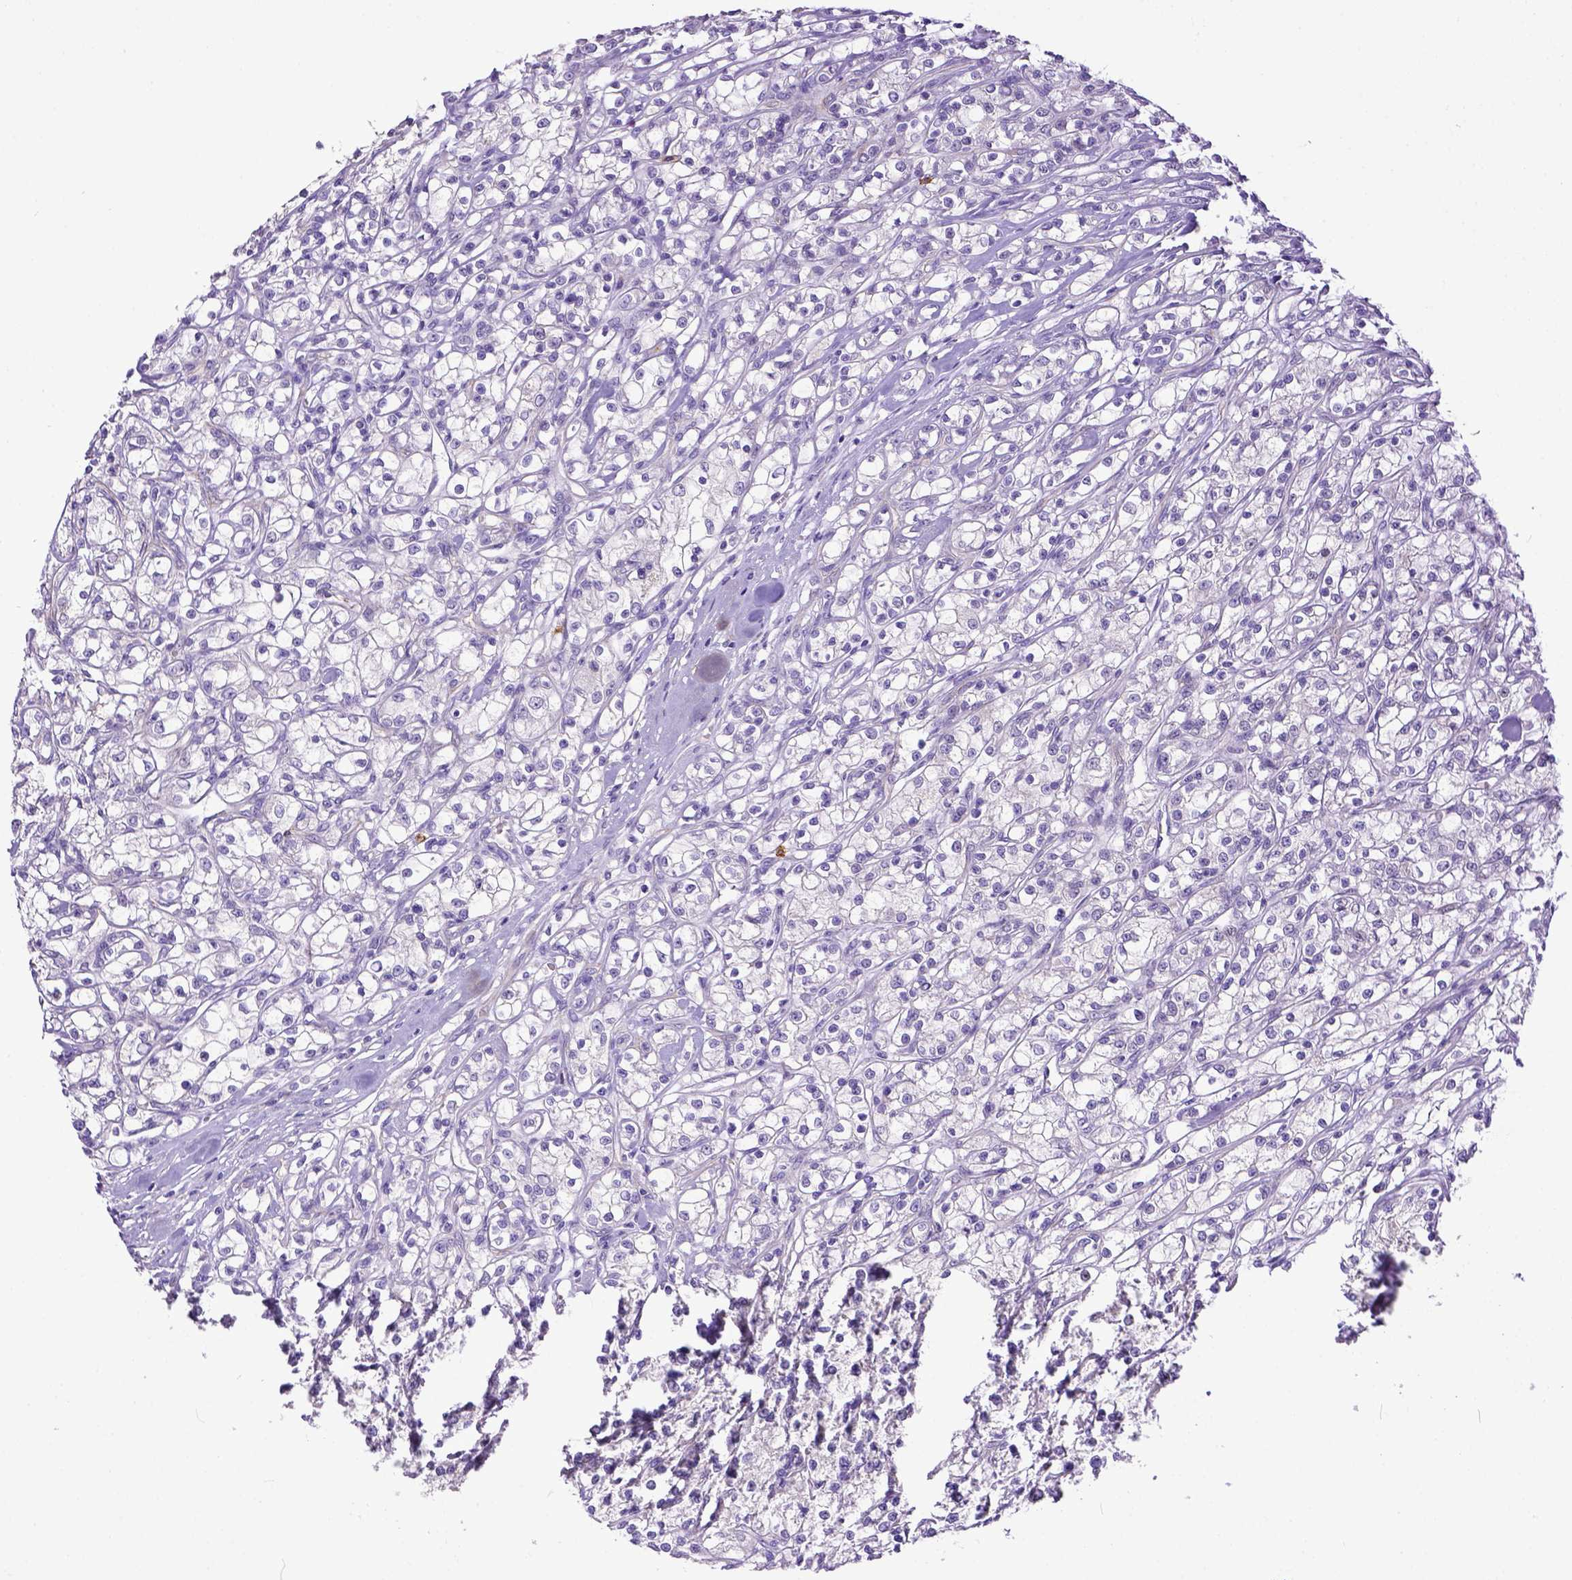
{"staining": {"intensity": "negative", "quantity": "none", "location": "none"}, "tissue": "renal cancer", "cell_type": "Tumor cells", "image_type": "cancer", "snomed": [{"axis": "morphology", "description": "Adenocarcinoma, NOS"}, {"axis": "topography", "description": "Kidney"}], "caption": "A high-resolution photomicrograph shows immunohistochemistry staining of adenocarcinoma (renal), which exhibits no significant positivity in tumor cells.", "gene": "KIT", "patient": {"sex": "female", "age": 59}}